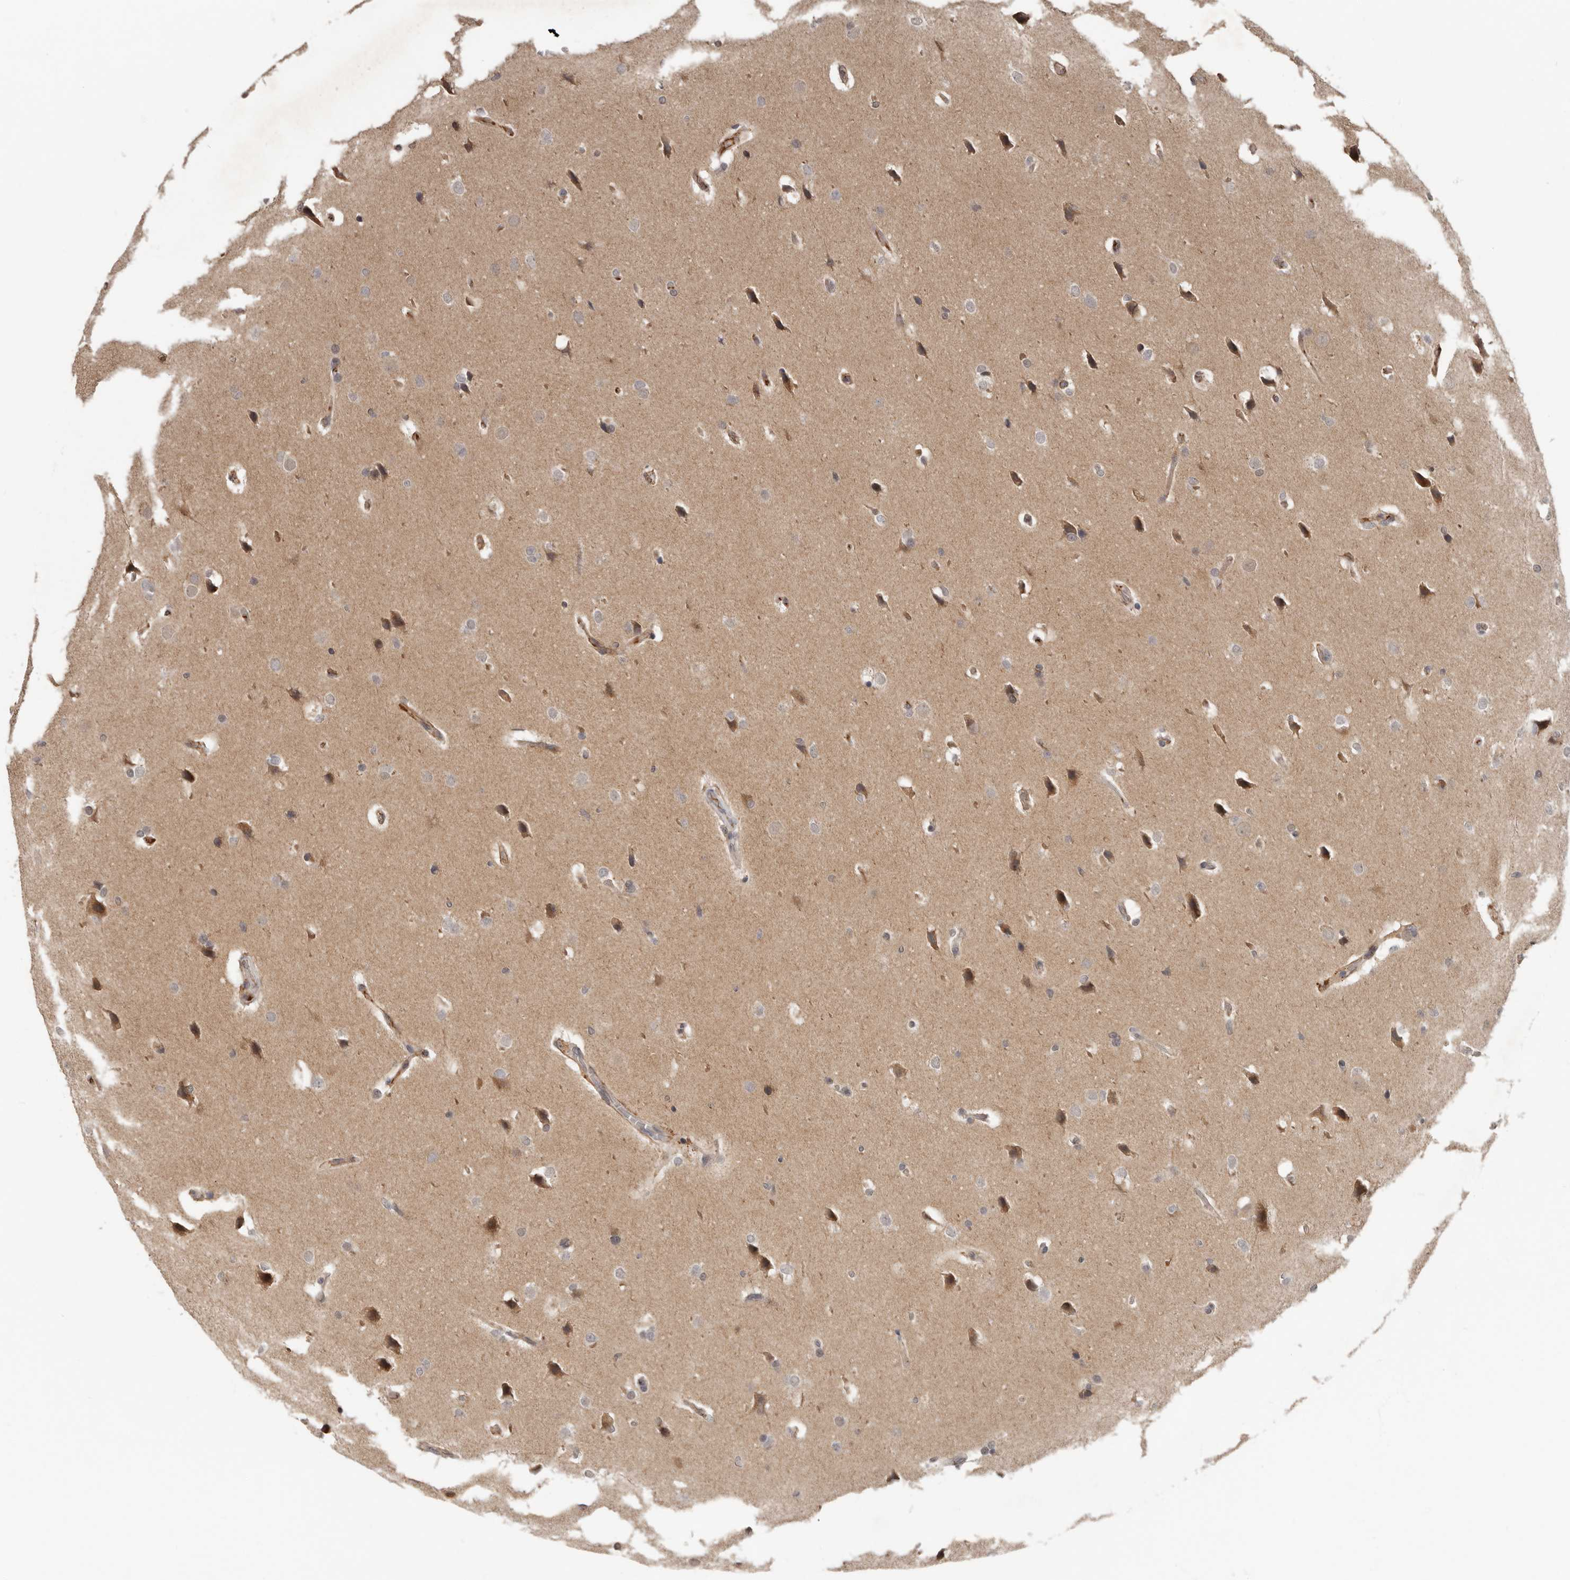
{"staining": {"intensity": "negative", "quantity": "none", "location": "none"}, "tissue": "glioma", "cell_type": "Tumor cells", "image_type": "cancer", "snomed": [{"axis": "morphology", "description": "Glioma, malignant, Low grade"}, {"axis": "topography", "description": "Brain"}], "caption": "Tumor cells are negative for protein expression in human malignant glioma (low-grade).", "gene": "LRGUK", "patient": {"sex": "female", "age": 37}}